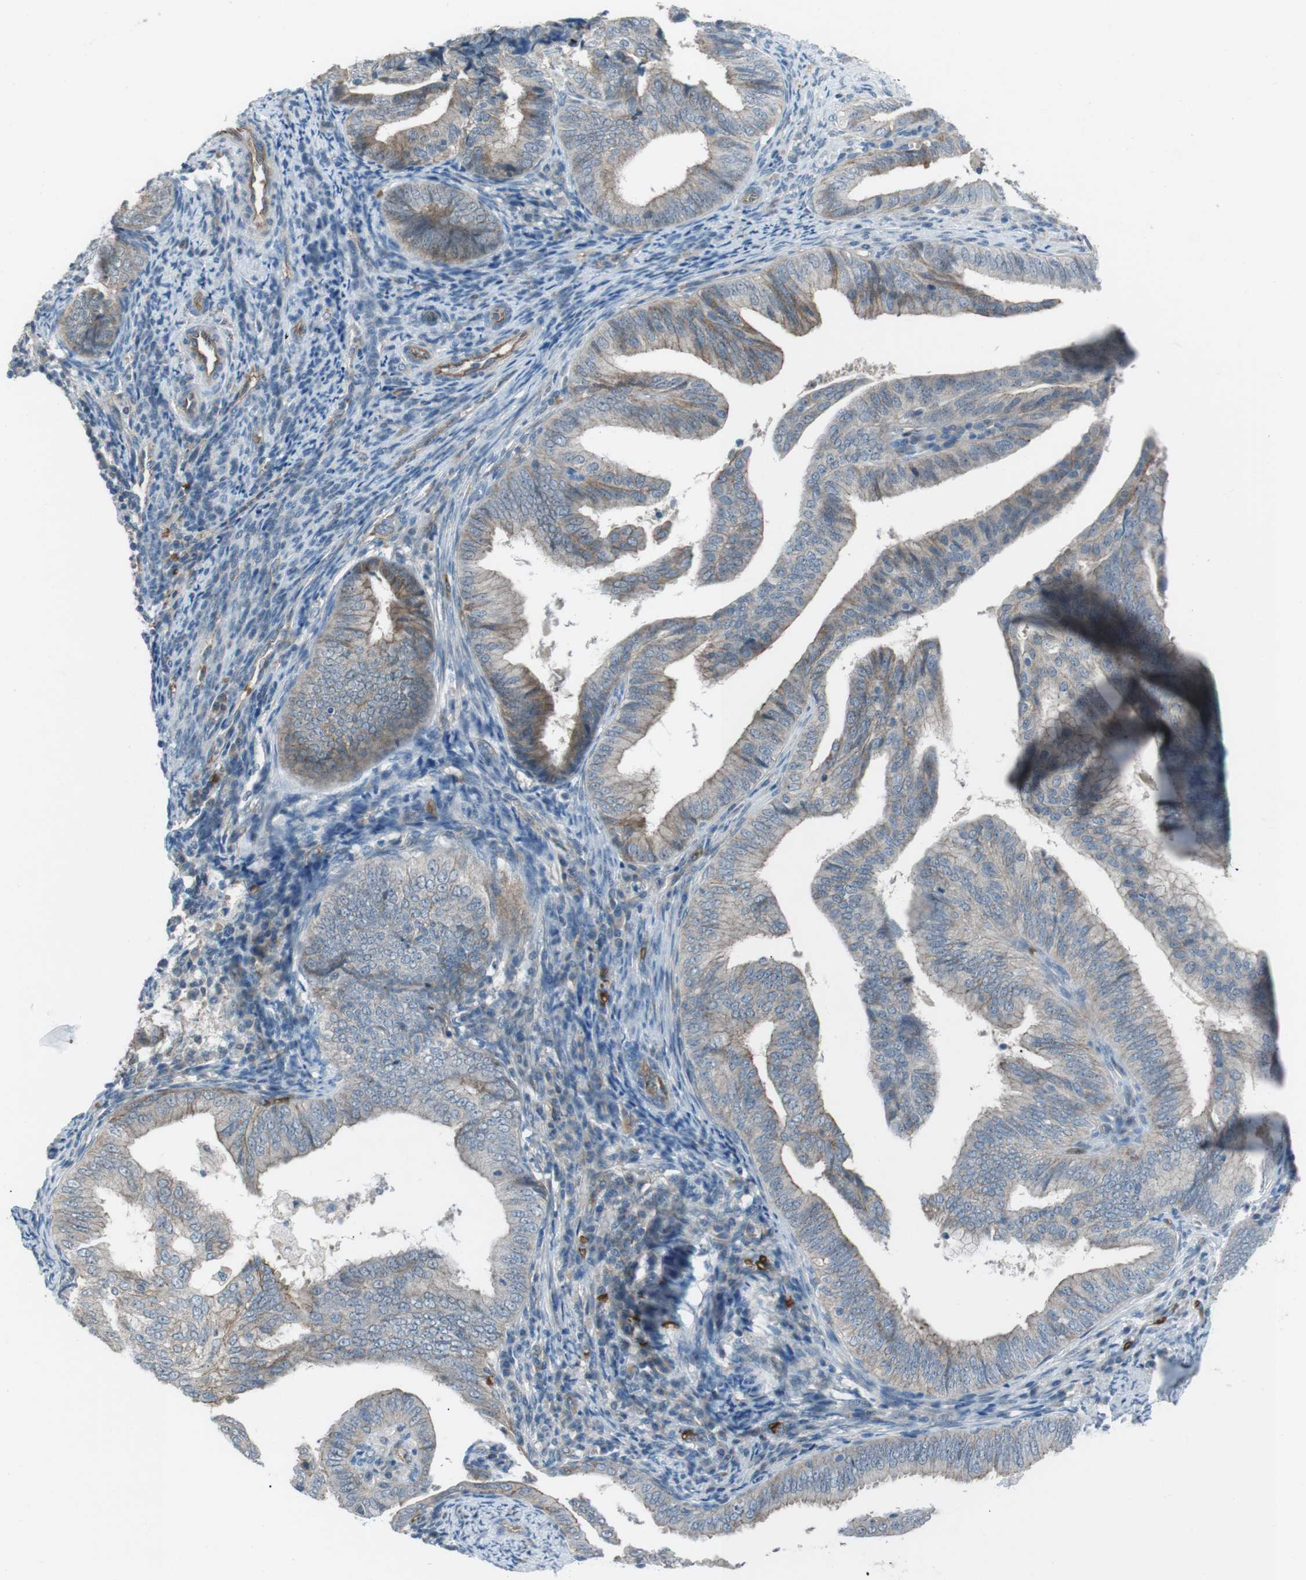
{"staining": {"intensity": "weak", "quantity": "25%-75%", "location": "cytoplasmic/membranous"}, "tissue": "endometrial cancer", "cell_type": "Tumor cells", "image_type": "cancer", "snomed": [{"axis": "morphology", "description": "Adenocarcinoma, NOS"}, {"axis": "topography", "description": "Endometrium"}], "caption": "This micrograph exhibits immunohistochemistry staining of human endometrial cancer (adenocarcinoma), with low weak cytoplasmic/membranous staining in about 25%-75% of tumor cells.", "gene": "SPTA1", "patient": {"sex": "female", "age": 58}}